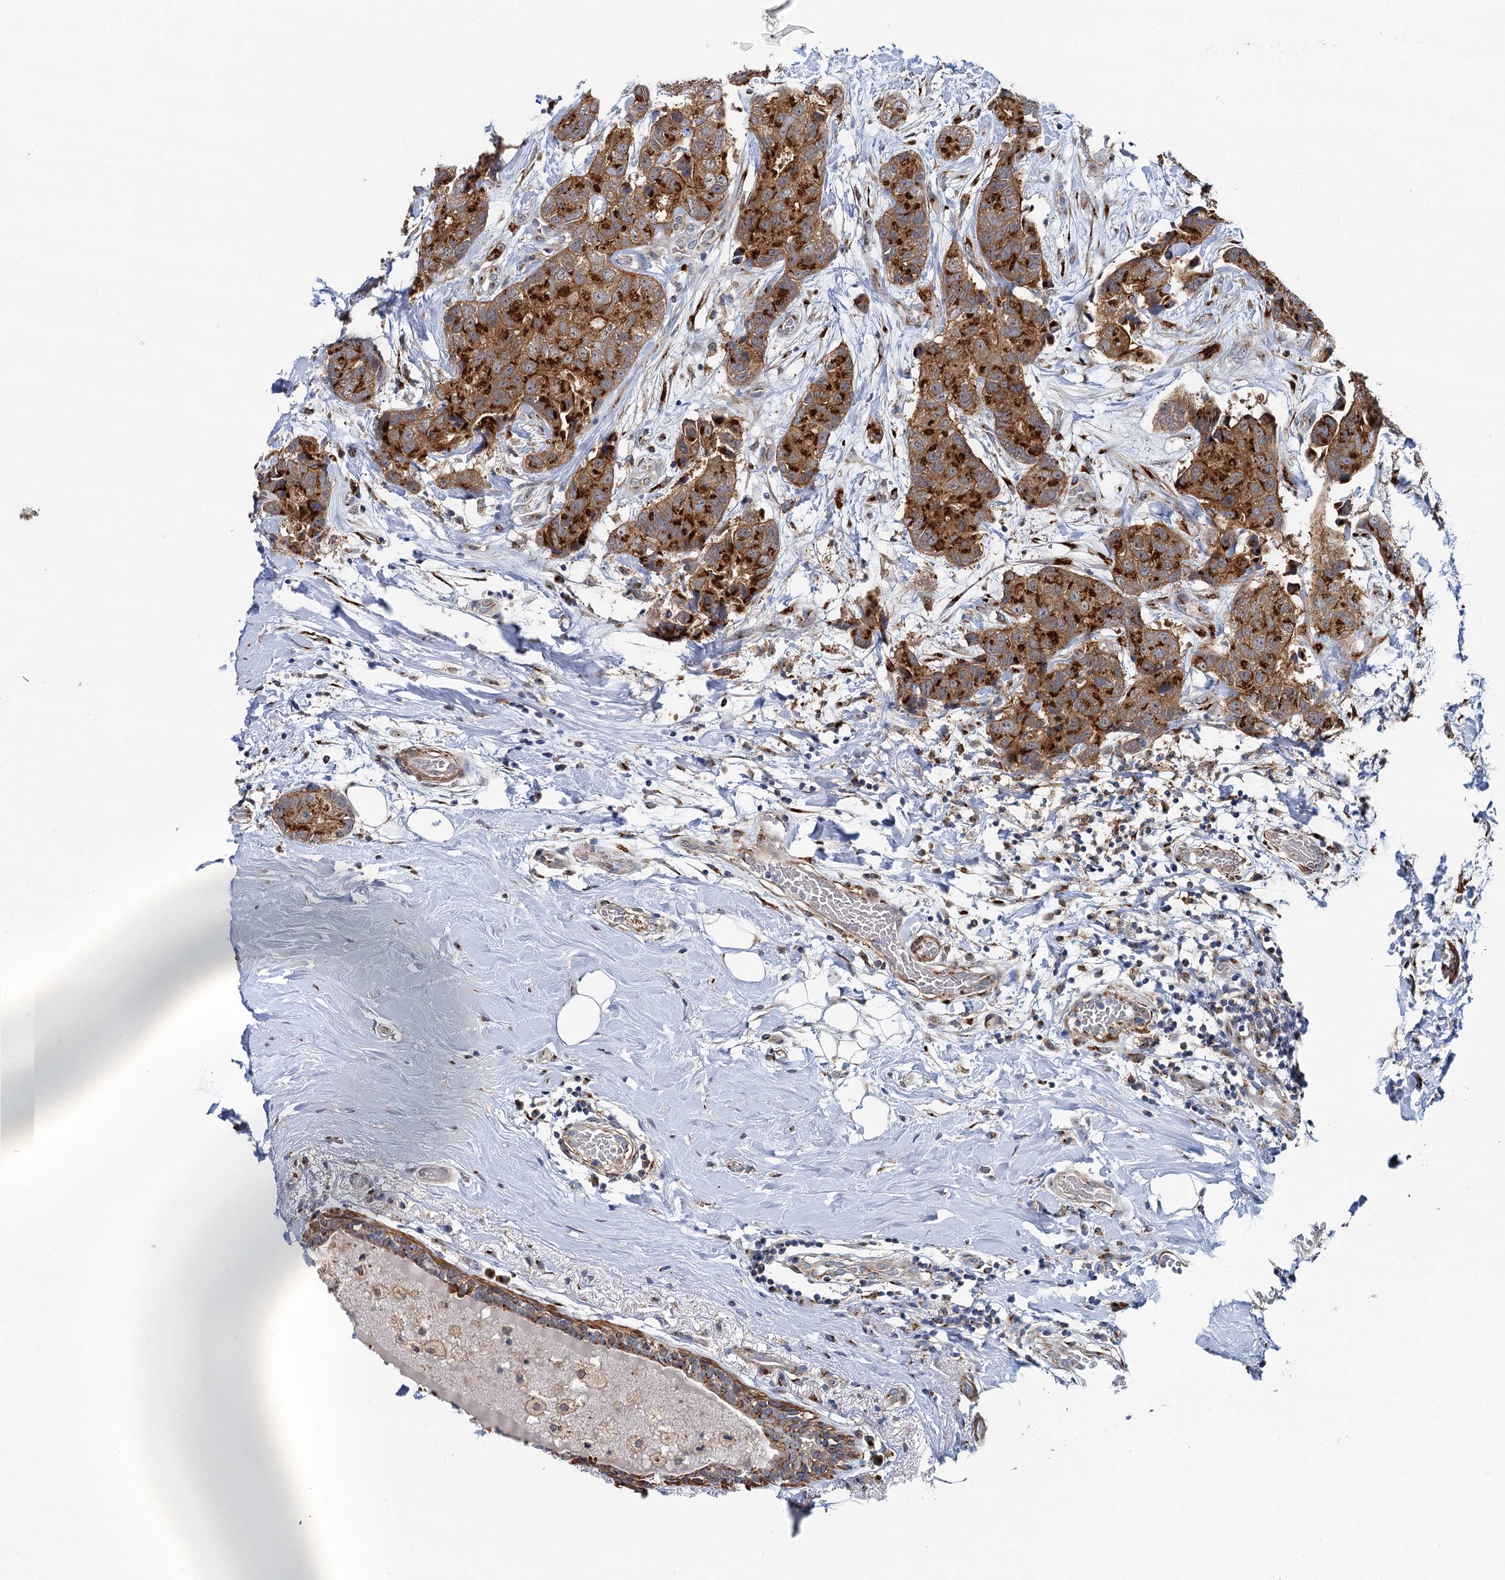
{"staining": {"intensity": "strong", "quantity": ">75%", "location": "cytoplasmic/membranous"}, "tissue": "breast cancer", "cell_type": "Tumor cells", "image_type": "cancer", "snomed": [{"axis": "morphology", "description": "Duct carcinoma"}, {"axis": "topography", "description": "Breast"}], "caption": "Immunohistochemistry (IHC) (DAB (3,3'-diaminobenzidine)) staining of intraductal carcinoma (breast) shows strong cytoplasmic/membranous protein expression in about >75% of tumor cells. Ihc stains the protein in brown and the nuclei are stained blue.", "gene": "BET1L", "patient": {"sex": "female", "age": 62}}